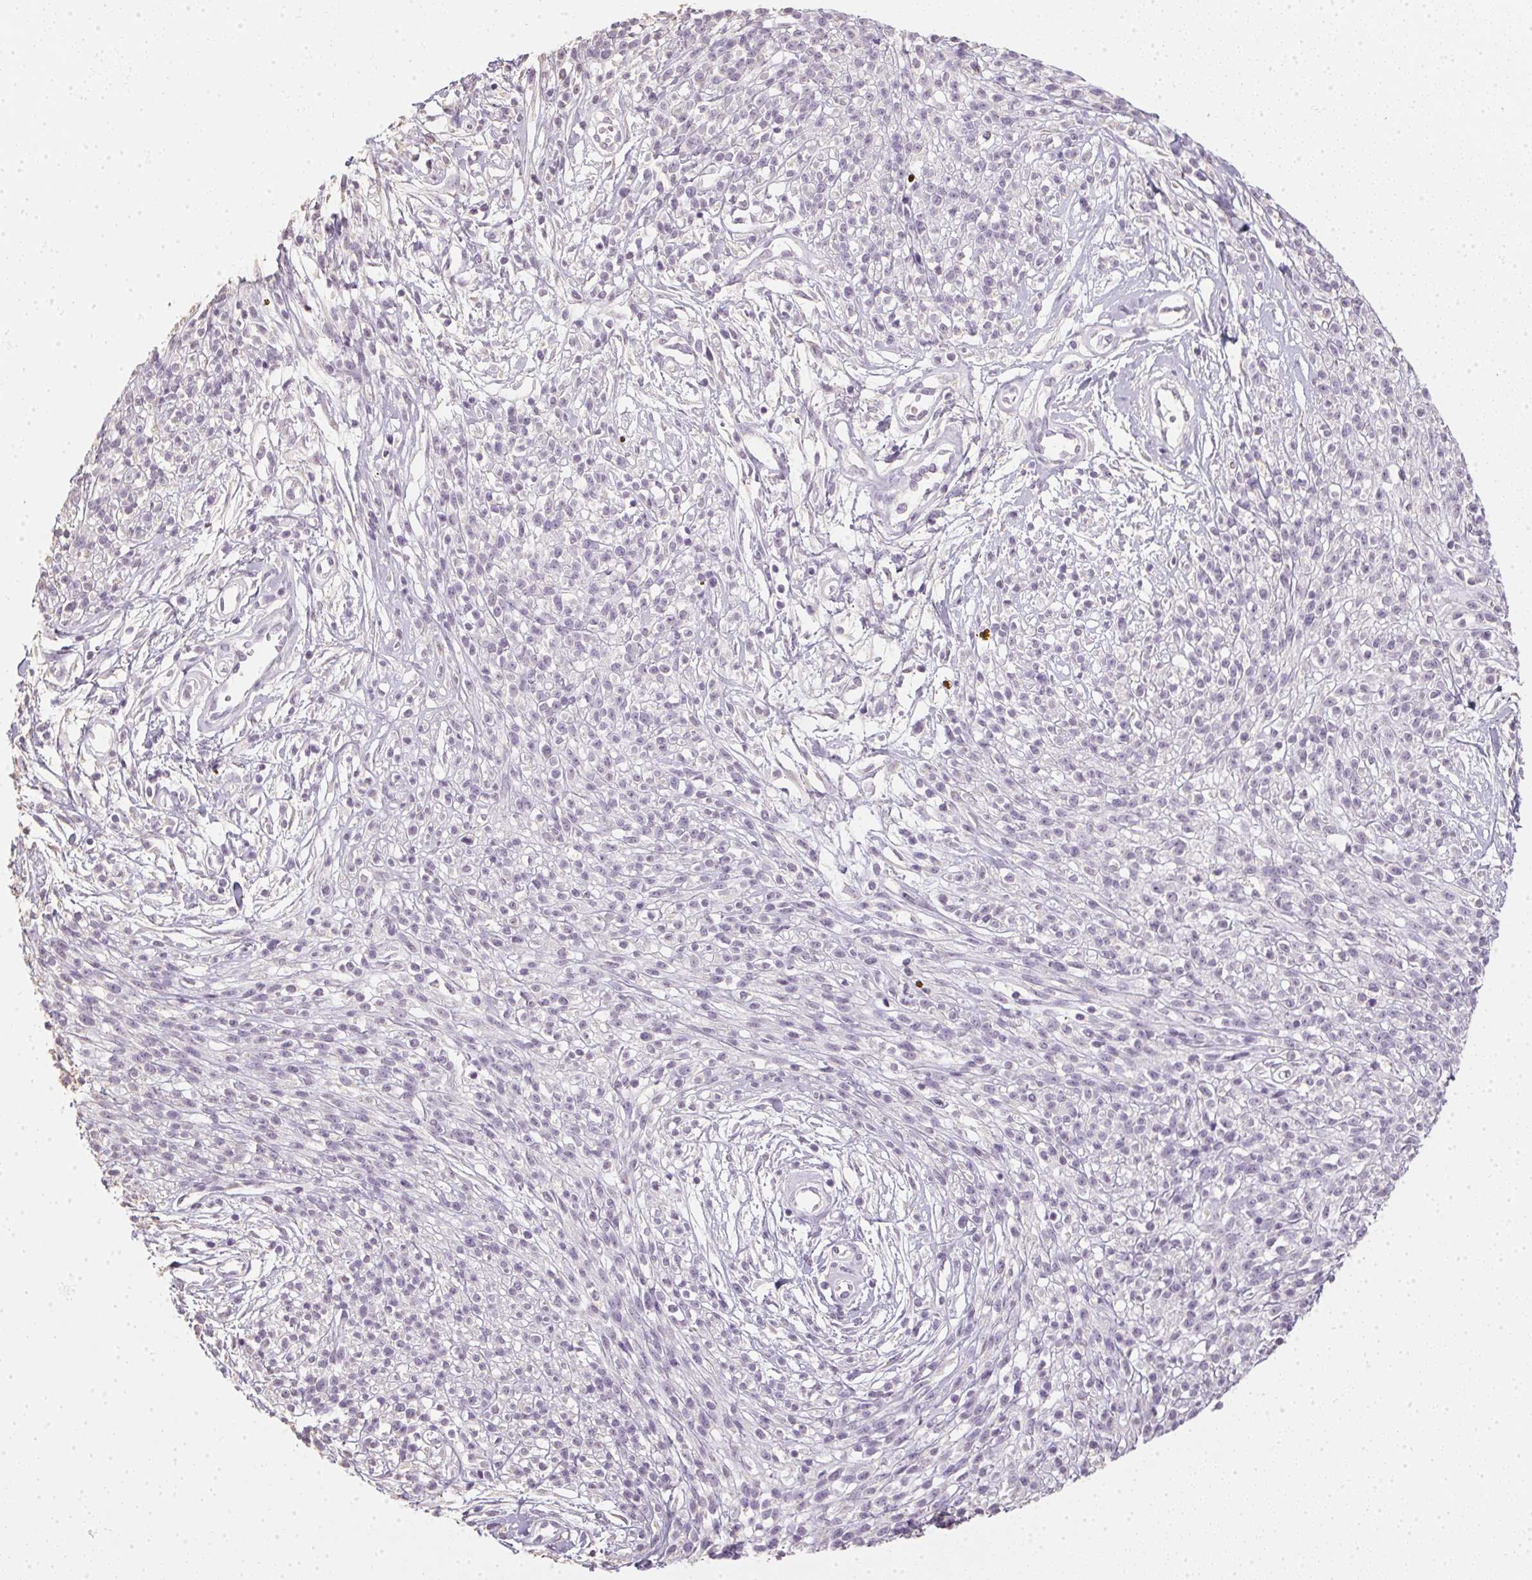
{"staining": {"intensity": "negative", "quantity": "none", "location": "none"}, "tissue": "melanoma", "cell_type": "Tumor cells", "image_type": "cancer", "snomed": [{"axis": "morphology", "description": "Malignant melanoma, NOS"}, {"axis": "topography", "description": "Skin"}, {"axis": "topography", "description": "Skin of trunk"}], "caption": "Human melanoma stained for a protein using immunohistochemistry (IHC) exhibits no staining in tumor cells.", "gene": "TMEM72", "patient": {"sex": "male", "age": 74}}